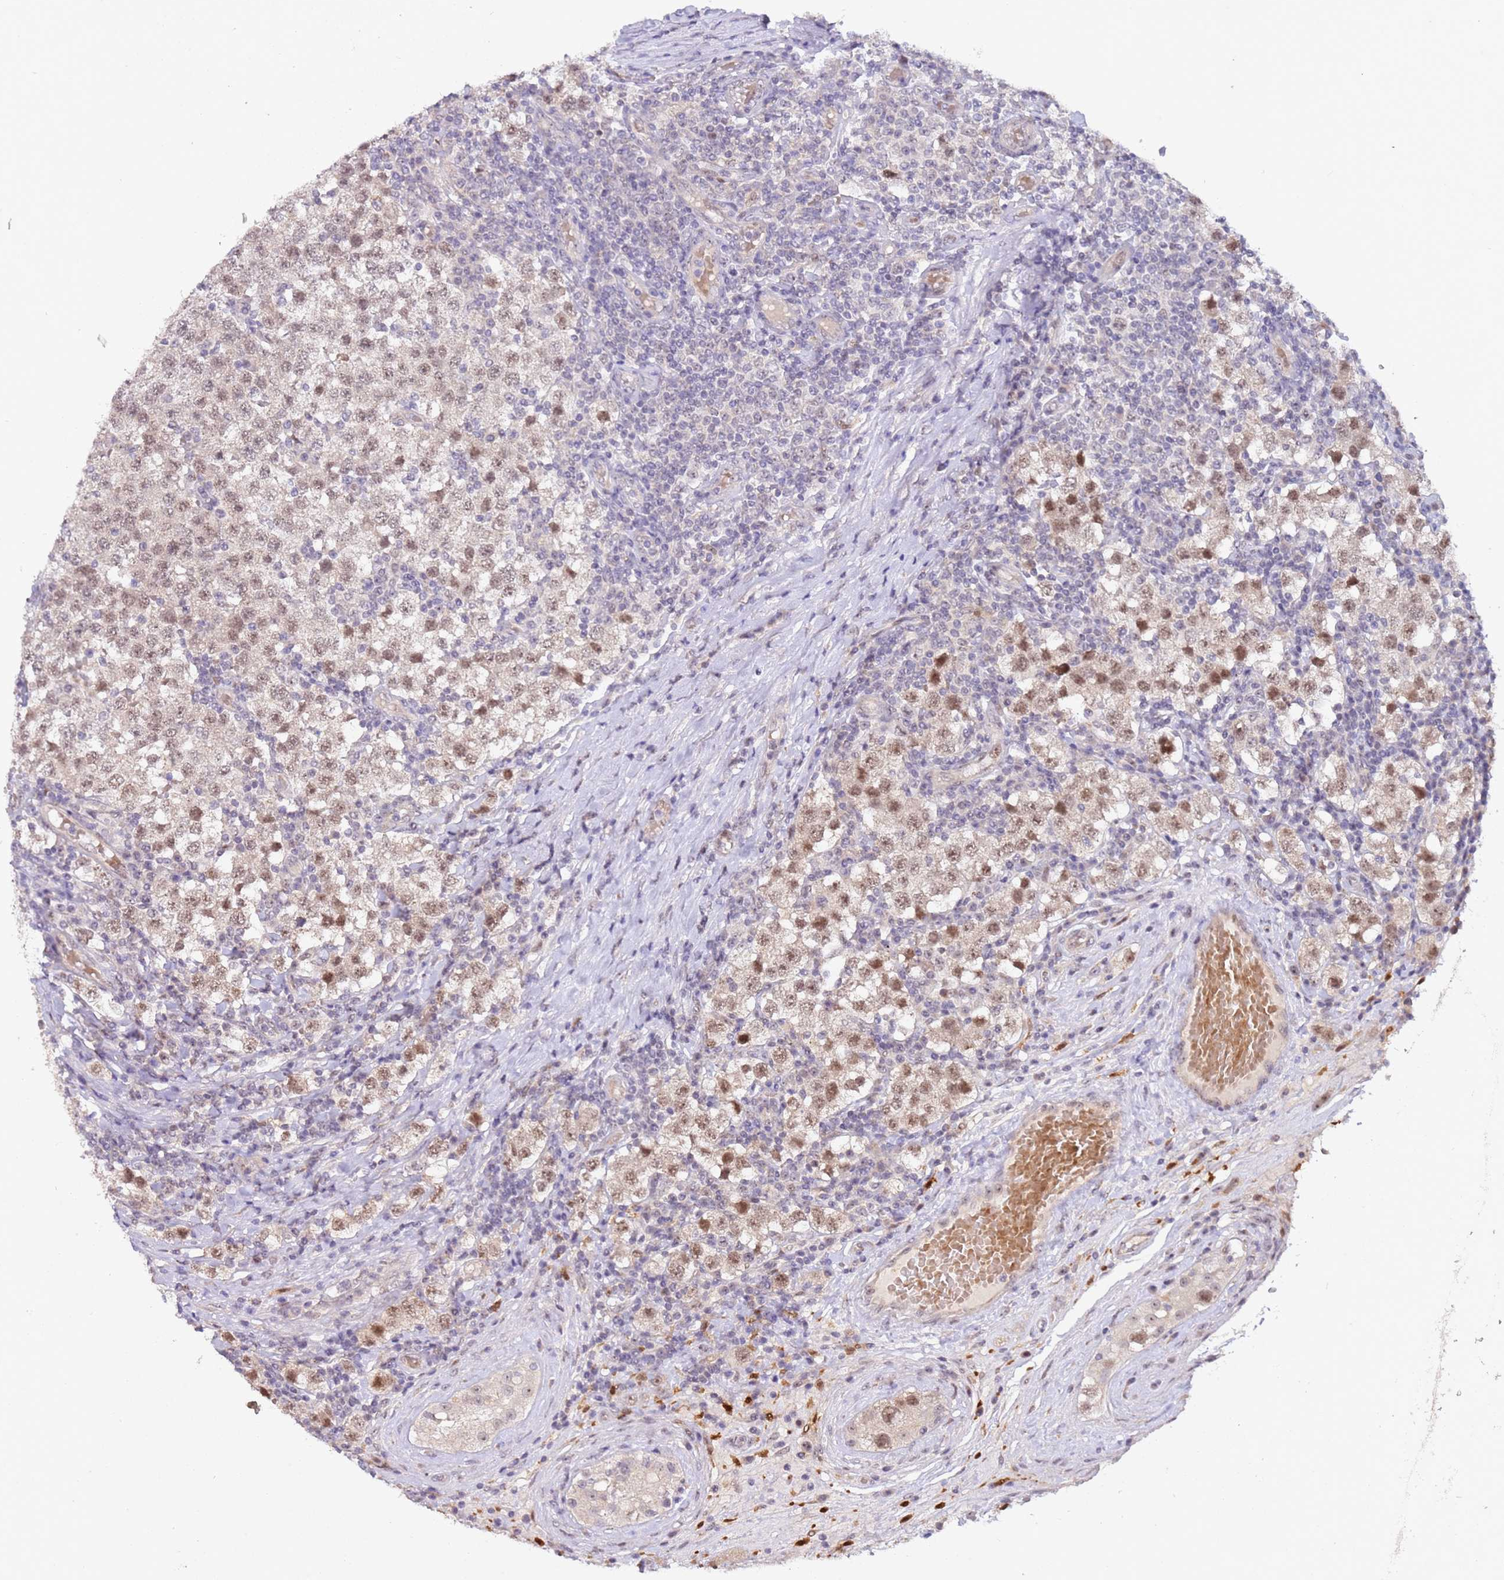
{"staining": {"intensity": "moderate", "quantity": "25%-75%", "location": "nuclear"}, "tissue": "testis cancer", "cell_type": "Tumor cells", "image_type": "cancer", "snomed": [{"axis": "morphology", "description": "Seminoma, NOS"}, {"axis": "topography", "description": "Testis"}], "caption": "The image demonstrates staining of testis seminoma, revealing moderate nuclear protein expression (brown color) within tumor cells.", "gene": "LGALSL", "patient": {"sex": "male", "age": 34}}